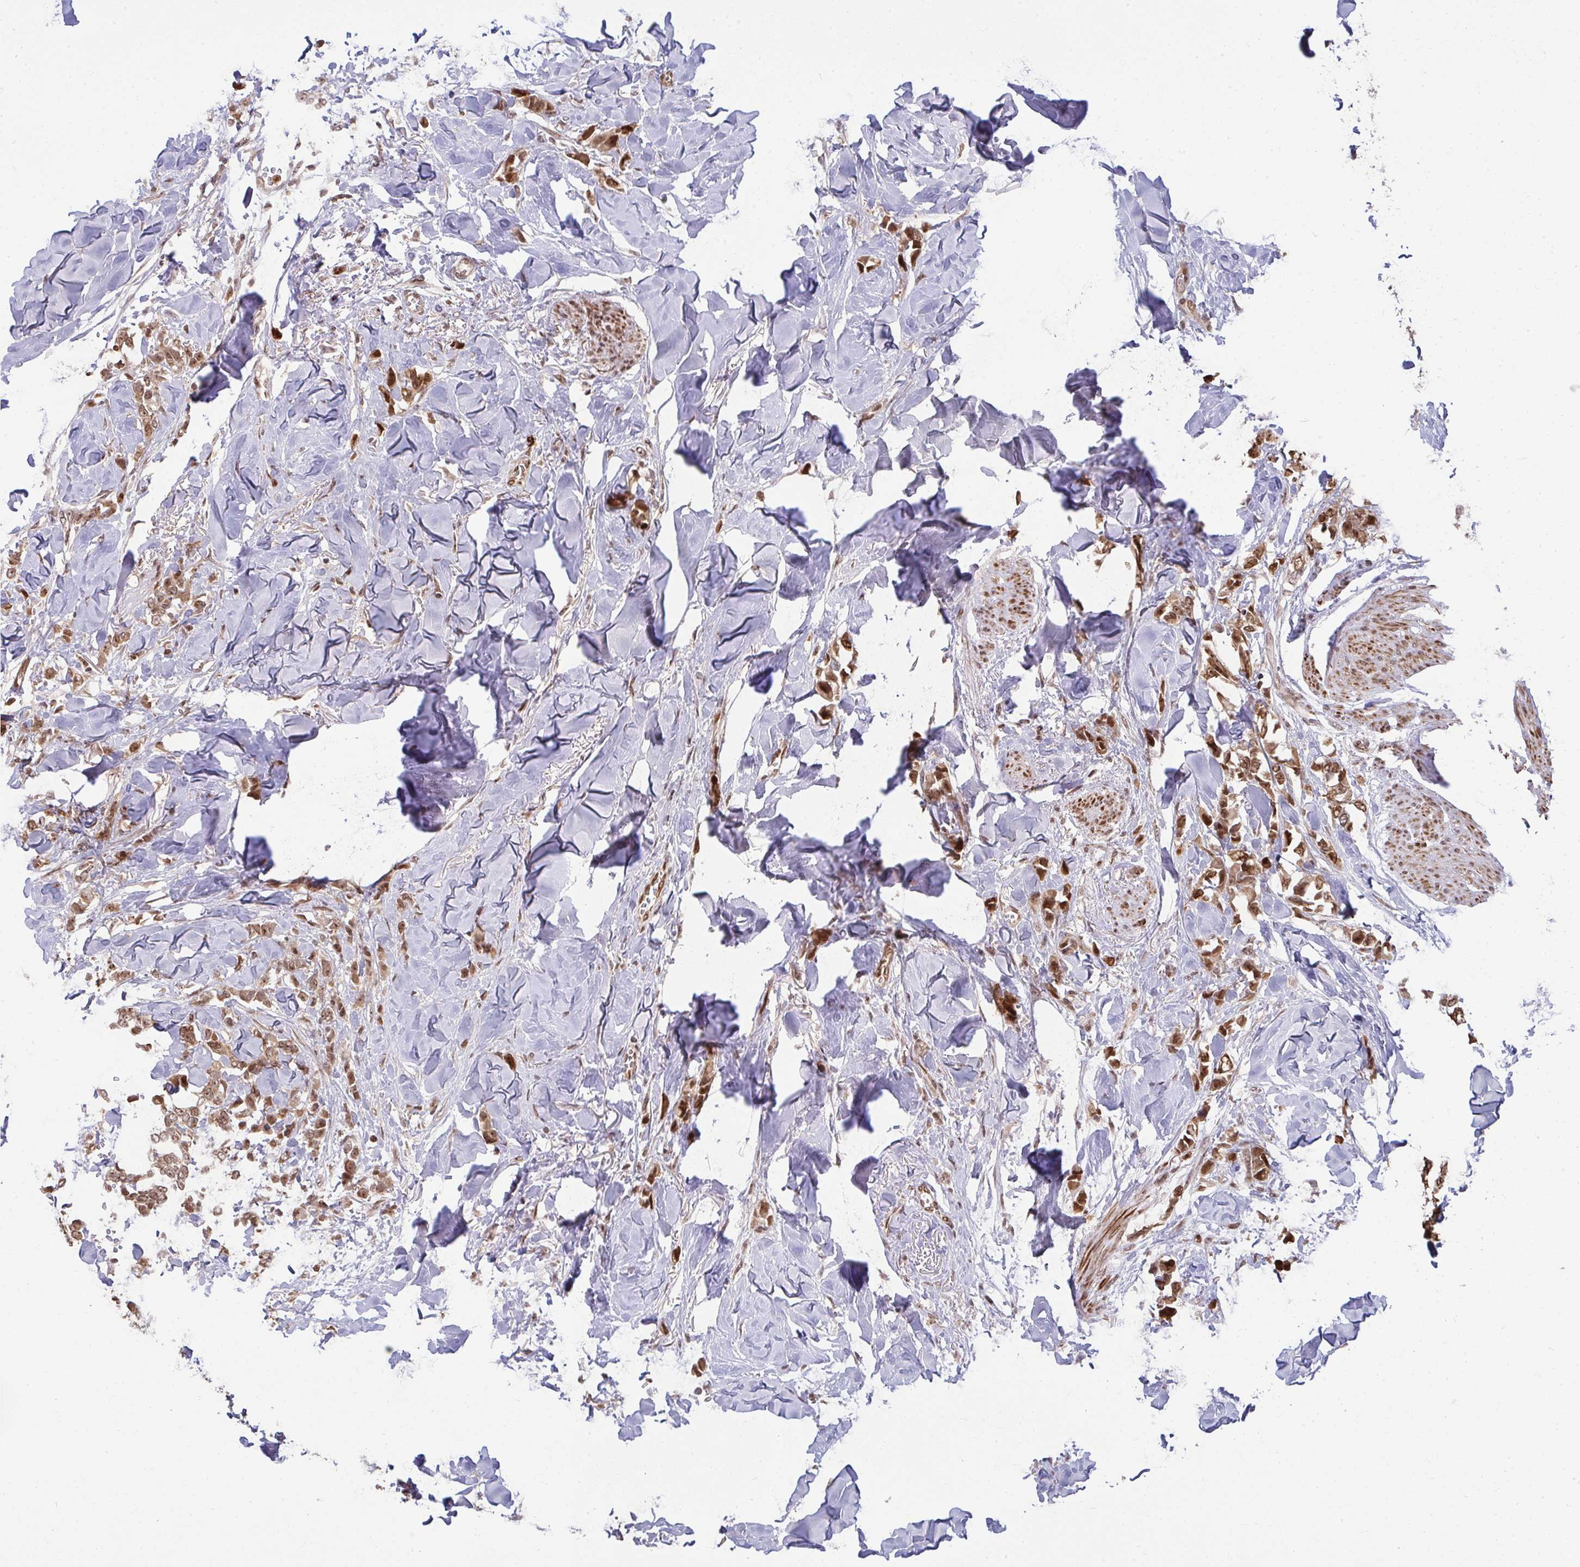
{"staining": {"intensity": "moderate", "quantity": ">75%", "location": "cytoplasmic/membranous,nuclear"}, "tissue": "breast cancer", "cell_type": "Tumor cells", "image_type": "cancer", "snomed": [{"axis": "morphology", "description": "Lobular carcinoma"}, {"axis": "topography", "description": "Breast"}], "caption": "High-power microscopy captured an immunohistochemistry micrograph of breast cancer, revealing moderate cytoplasmic/membranous and nuclear positivity in about >75% of tumor cells.", "gene": "UXT", "patient": {"sex": "female", "age": 91}}